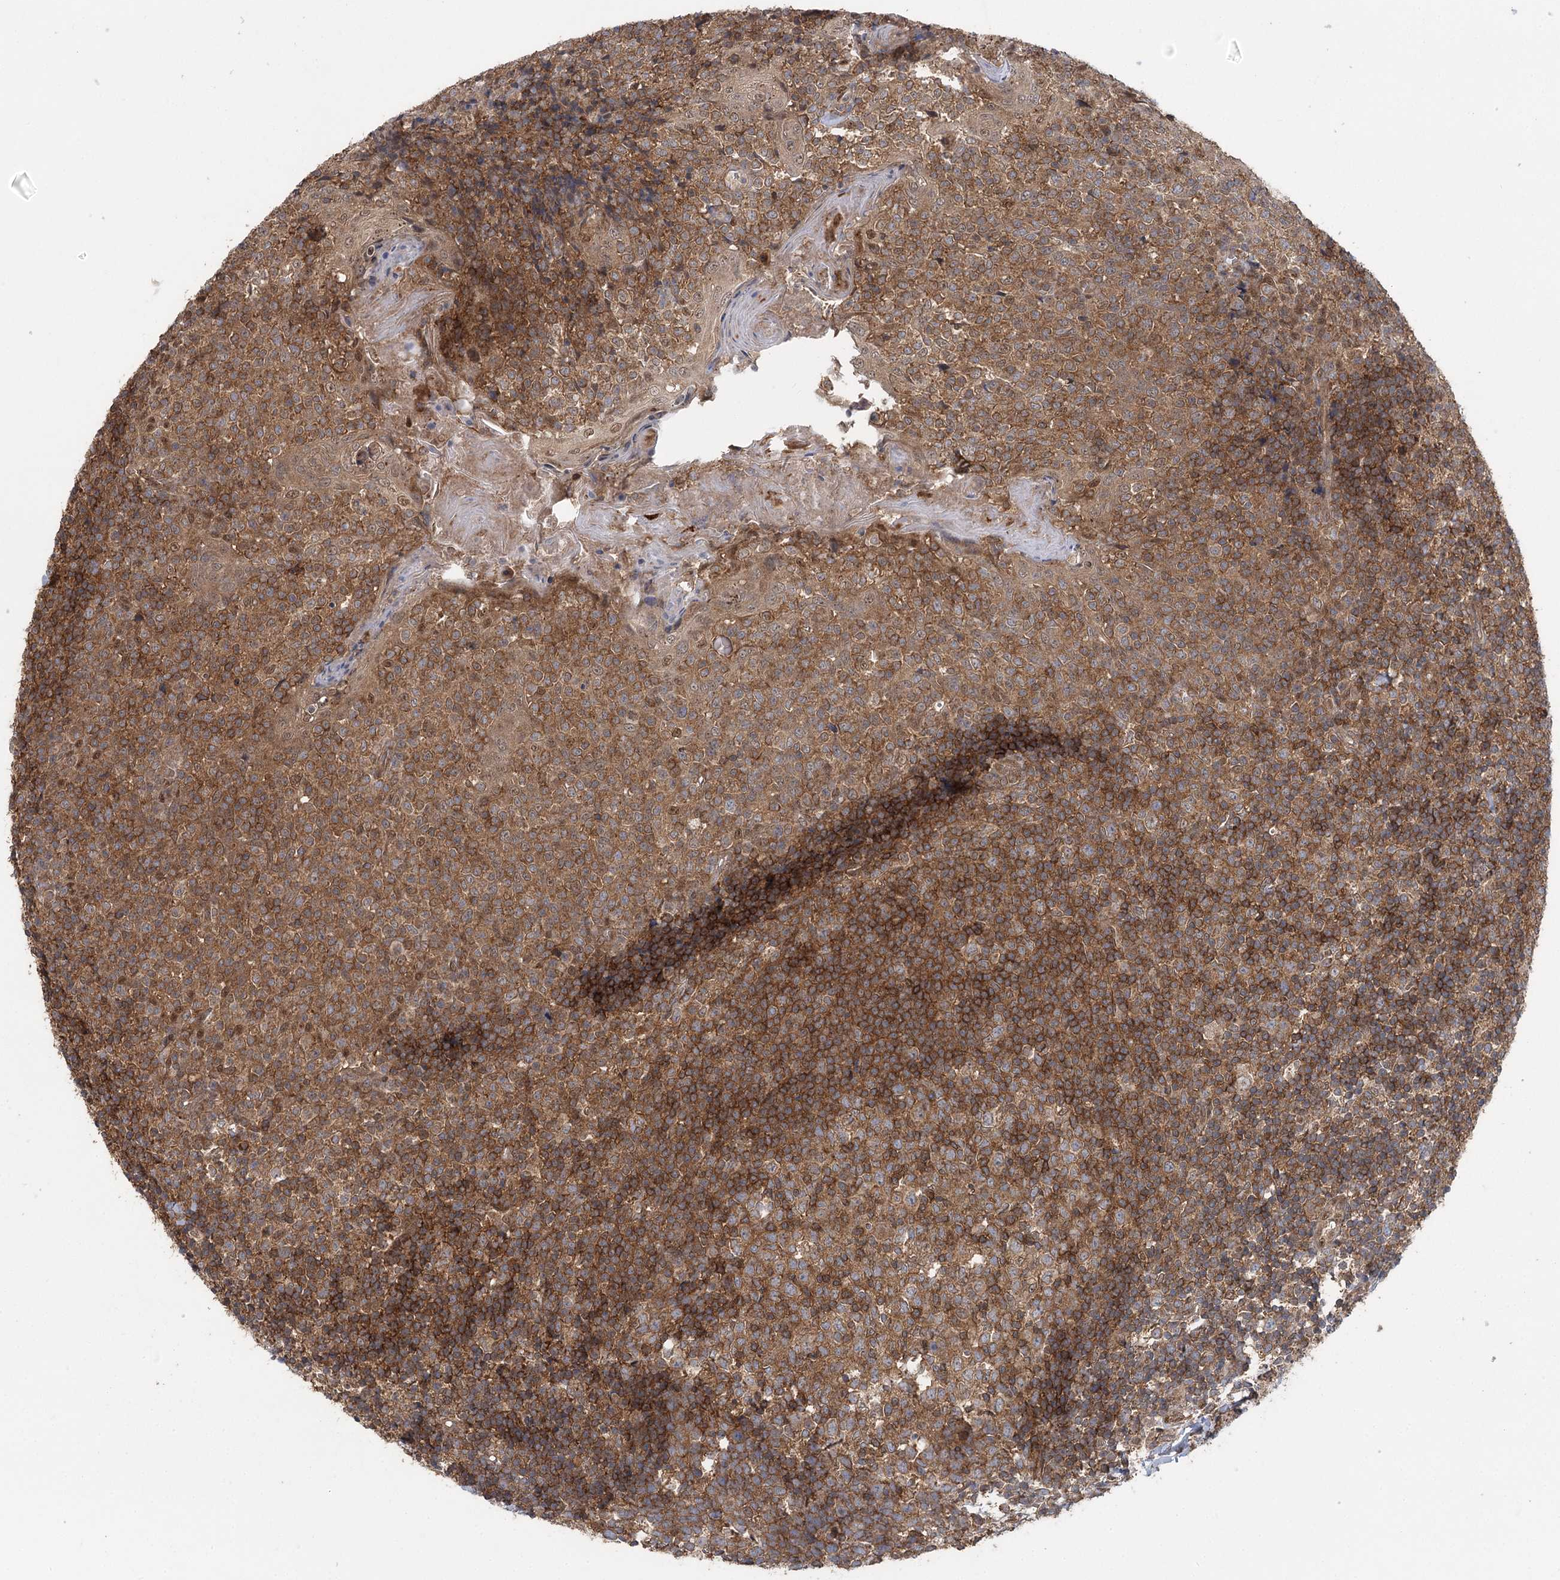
{"staining": {"intensity": "moderate", "quantity": ">75%", "location": "cytoplasmic/membranous"}, "tissue": "tonsil", "cell_type": "Germinal center cells", "image_type": "normal", "snomed": [{"axis": "morphology", "description": "Normal tissue, NOS"}, {"axis": "topography", "description": "Tonsil"}], "caption": "The micrograph reveals immunohistochemical staining of benign tonsil. There is moderate cytoplasmic/membranous staining is appreciated in about >75% of germinal center cells.", "gene": "C12orf4", "patient": {"sex": "female", "age": 19}}